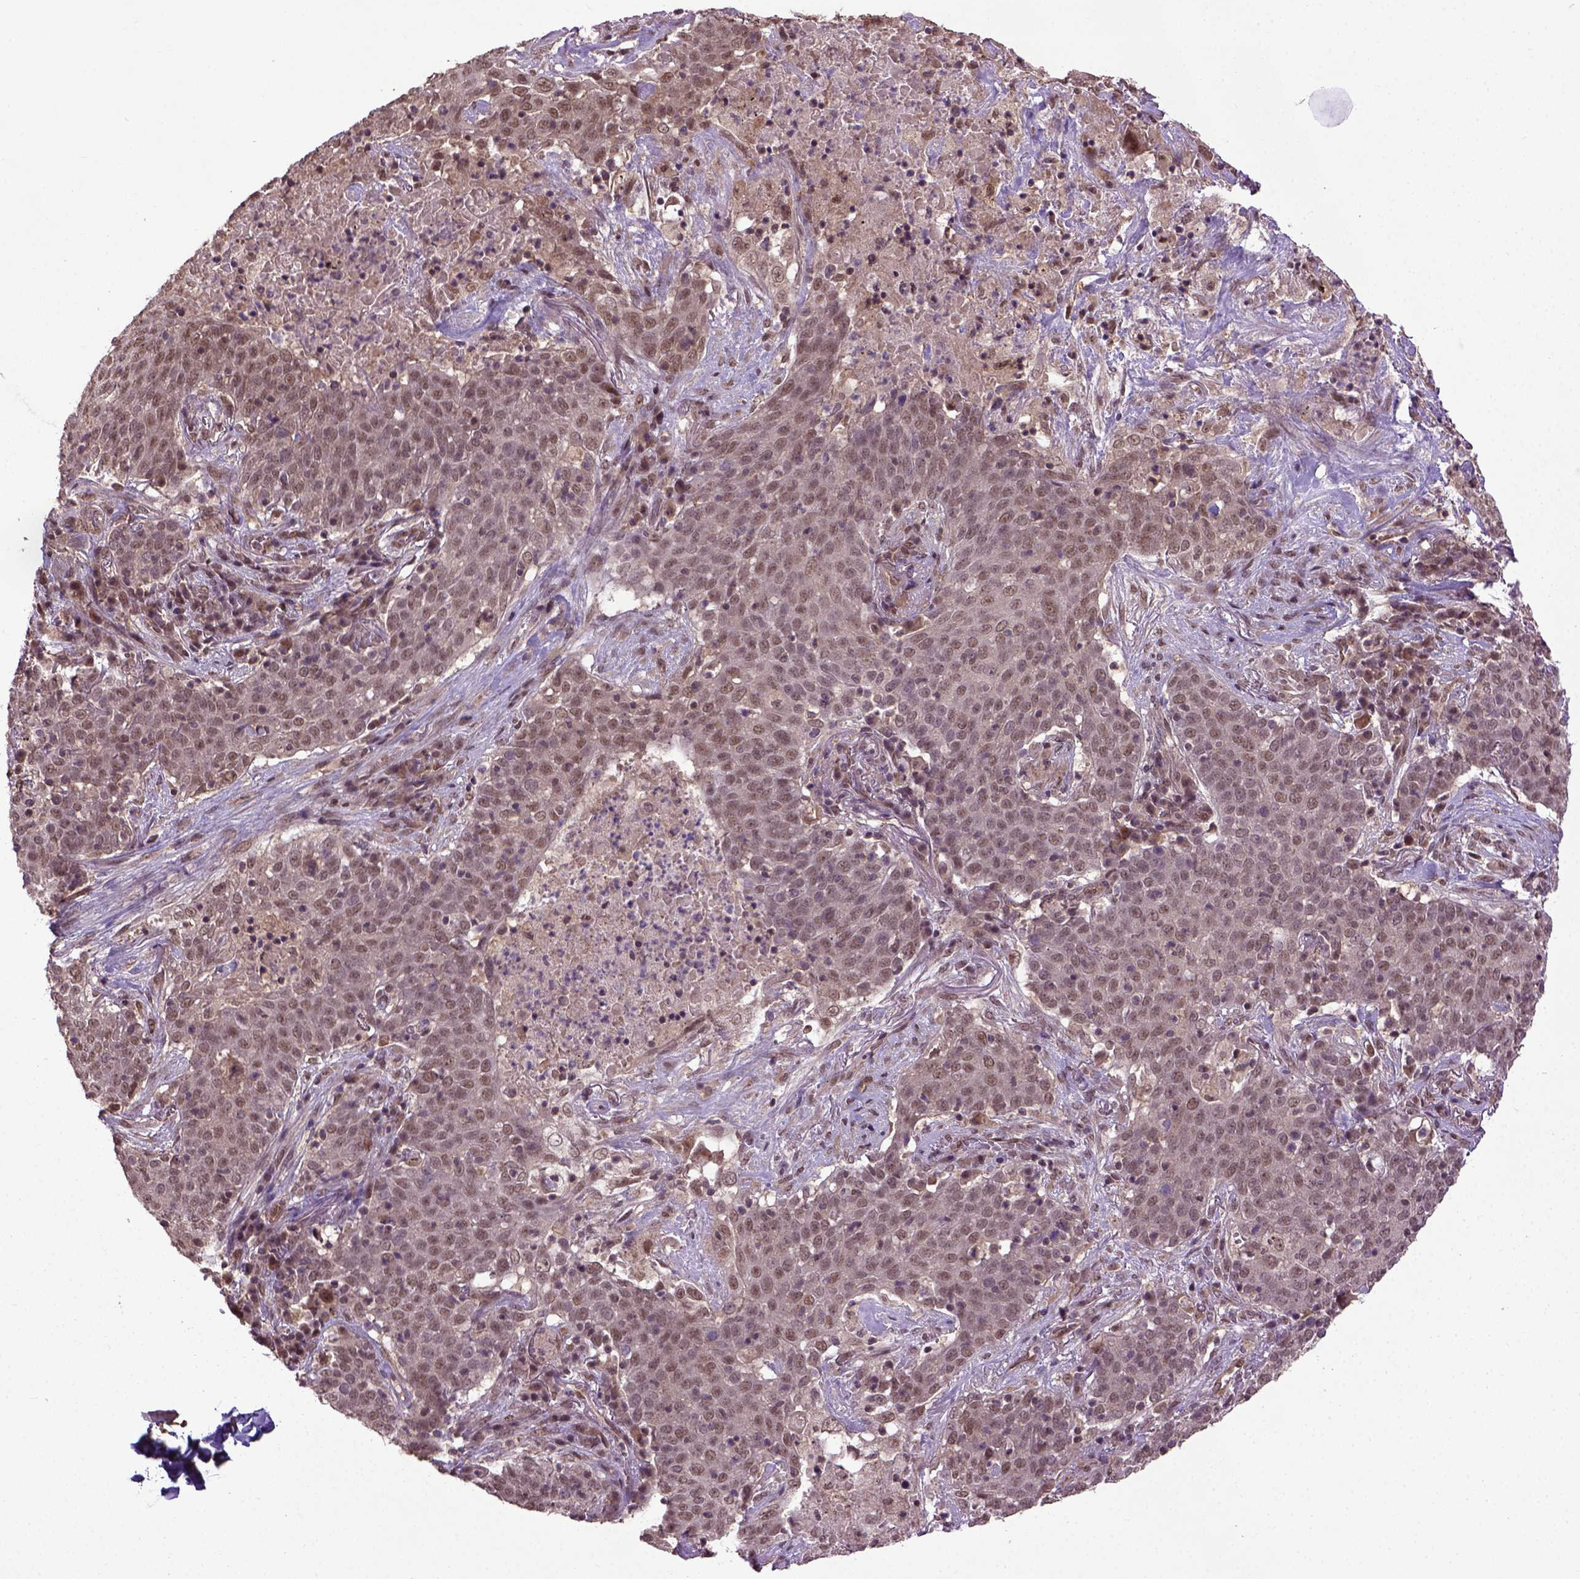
{"staining": {"intensity": "moderate", "quantity": ">75%", "location": "nuclear"}, "tissue": "lung cancer", "cell_type": "Tumor cells", "image_type": "cancer", "snomed": [{"axis": "morphology", "description": "Squamous cell carcinoma, NOS"}, {"axis": "topography", "description": "Lung"}], "caption": "This is a micrograph of IHC staining of lung cancer, which shows moderate positivity in the nuclear of tumor cells.", "gene": "UBA3", "patient": {"sex": "male", "age": 82}}